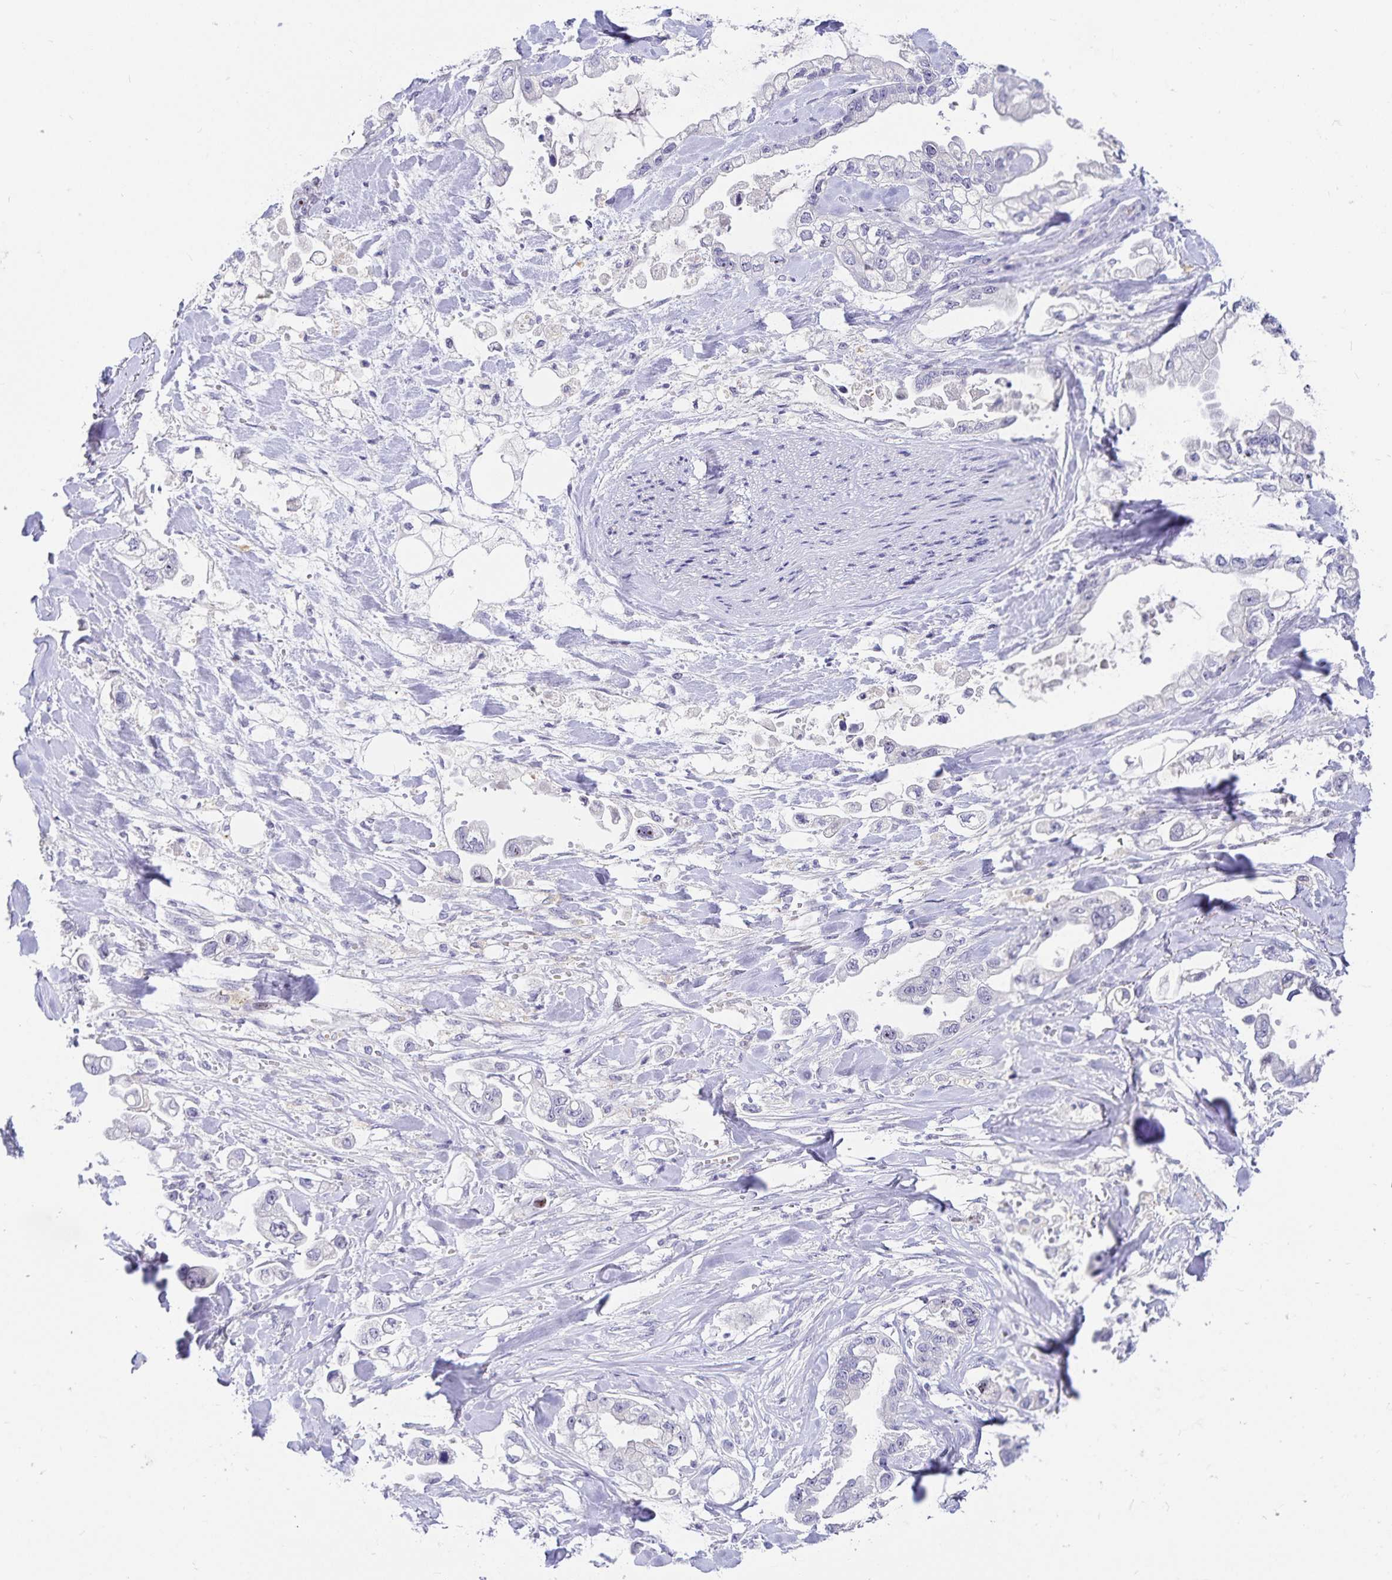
{"staining": {"intensity": "negative", "quantity": "none", "location": "none"}, "tissue": "stomach cancer", "cell_type": "Tumor cells", "image_type": "cancer", "snomed": [{"axis": "morphology", "description": "Adenocarcinoma, NOS"}, {"axis": "topography", "description": "Stomach"}], "caption": "Stomach cancer (adenocarcinoma) stained for a protein using immunohistochemistry (IHC) exhibits no positivity tumor cells.", "gene": "KBTBD13", "patient": {"sex": "male", "age": 62}}